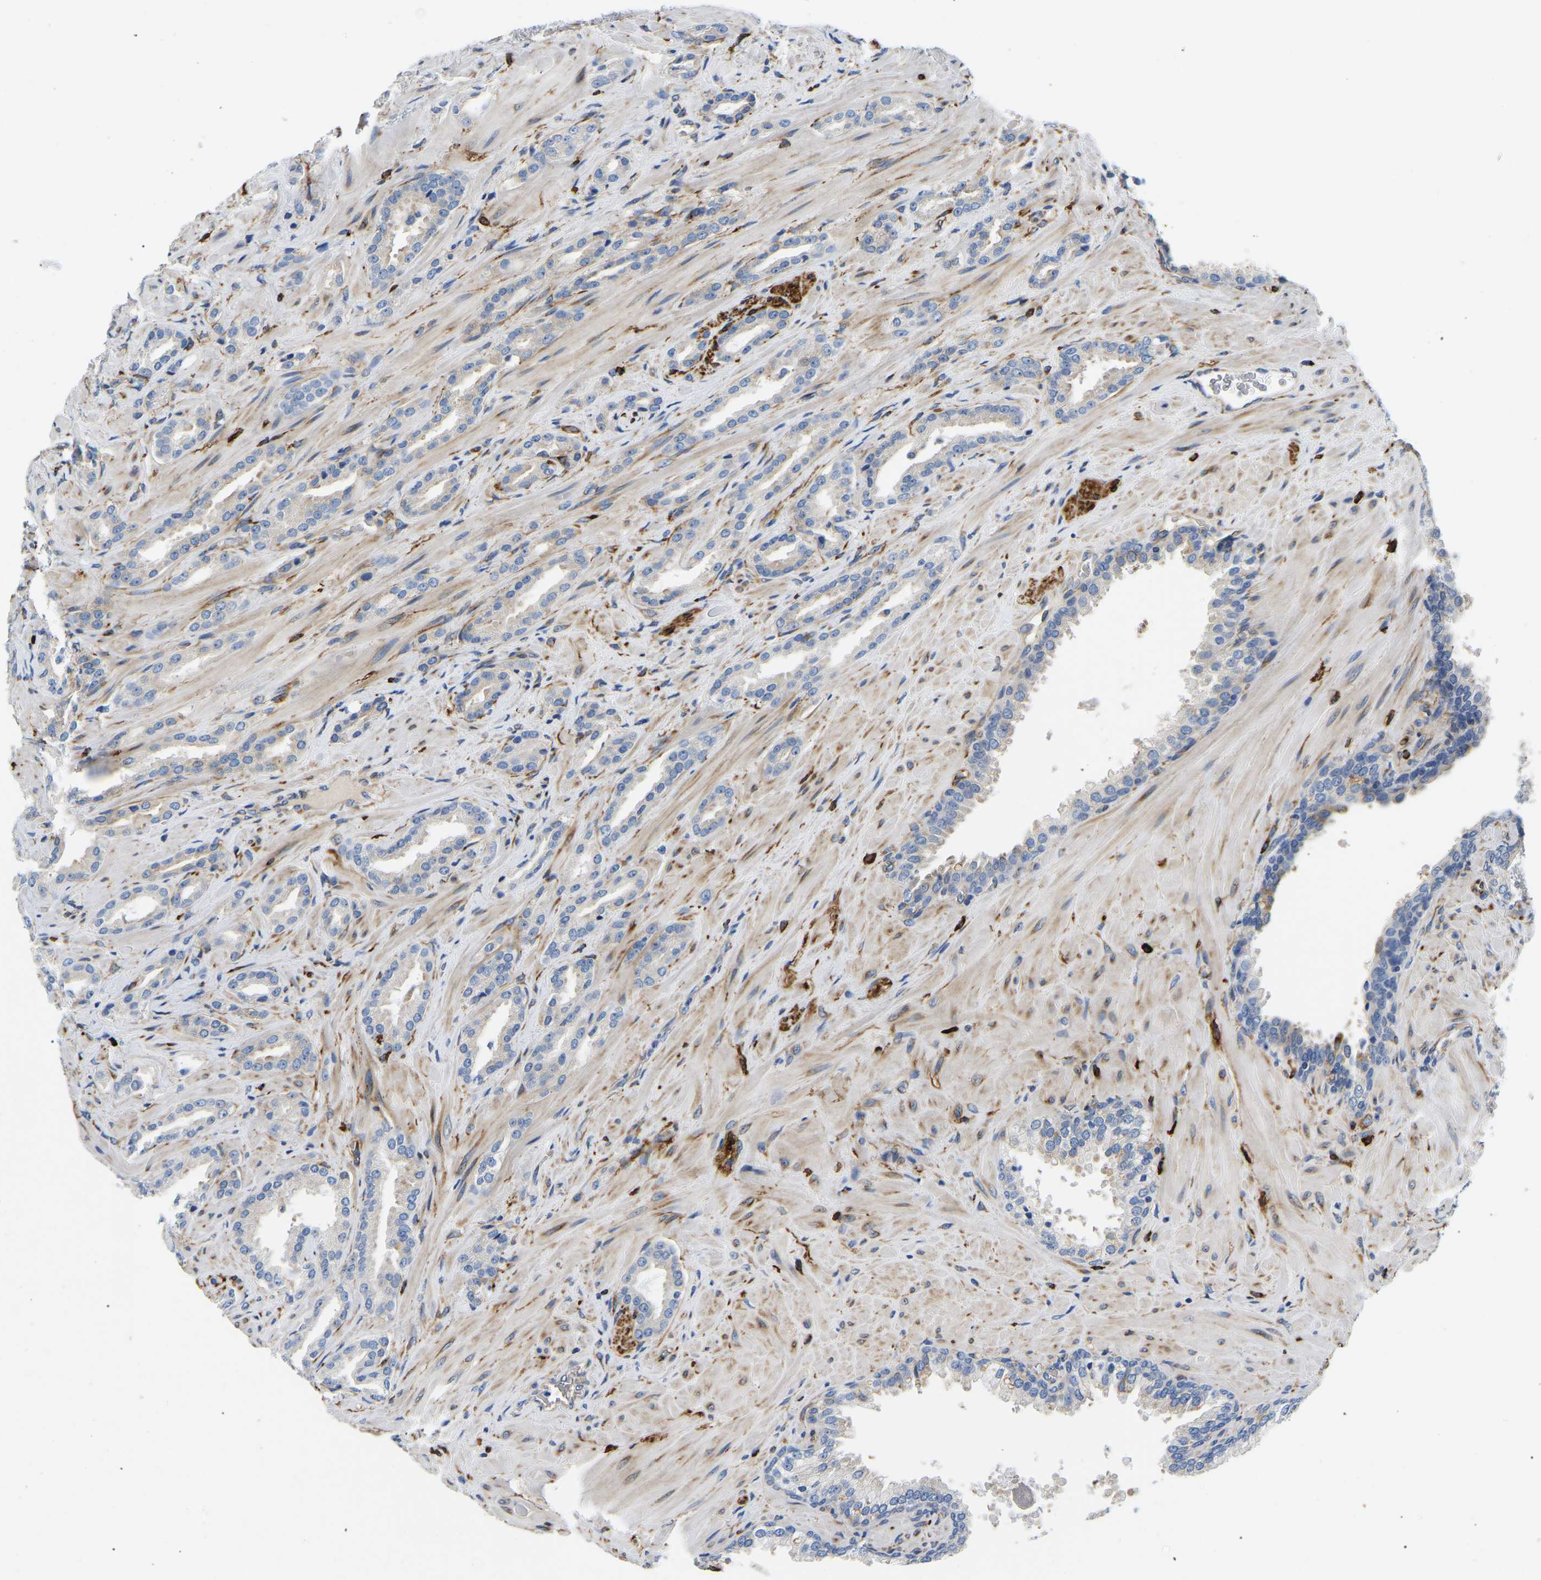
{"staining": {"intensity": "negative", "quantity": "none", "location": "none"}, "tissue": "prostate cancer", "cell_type": "Tumor cells", "image_type": "cancer", "snomed": [{"axis": "morphology", "description": "Adenocarcinoma, High grade"}, {"axis": "topography", "description": "Prostate"}], "caption": "Prostate cancer was stained to show a protein in brown. There is no significant staining in tumor cells.", "gene": "DUSP8", "patient": {"sex": "male", "age": 64}}